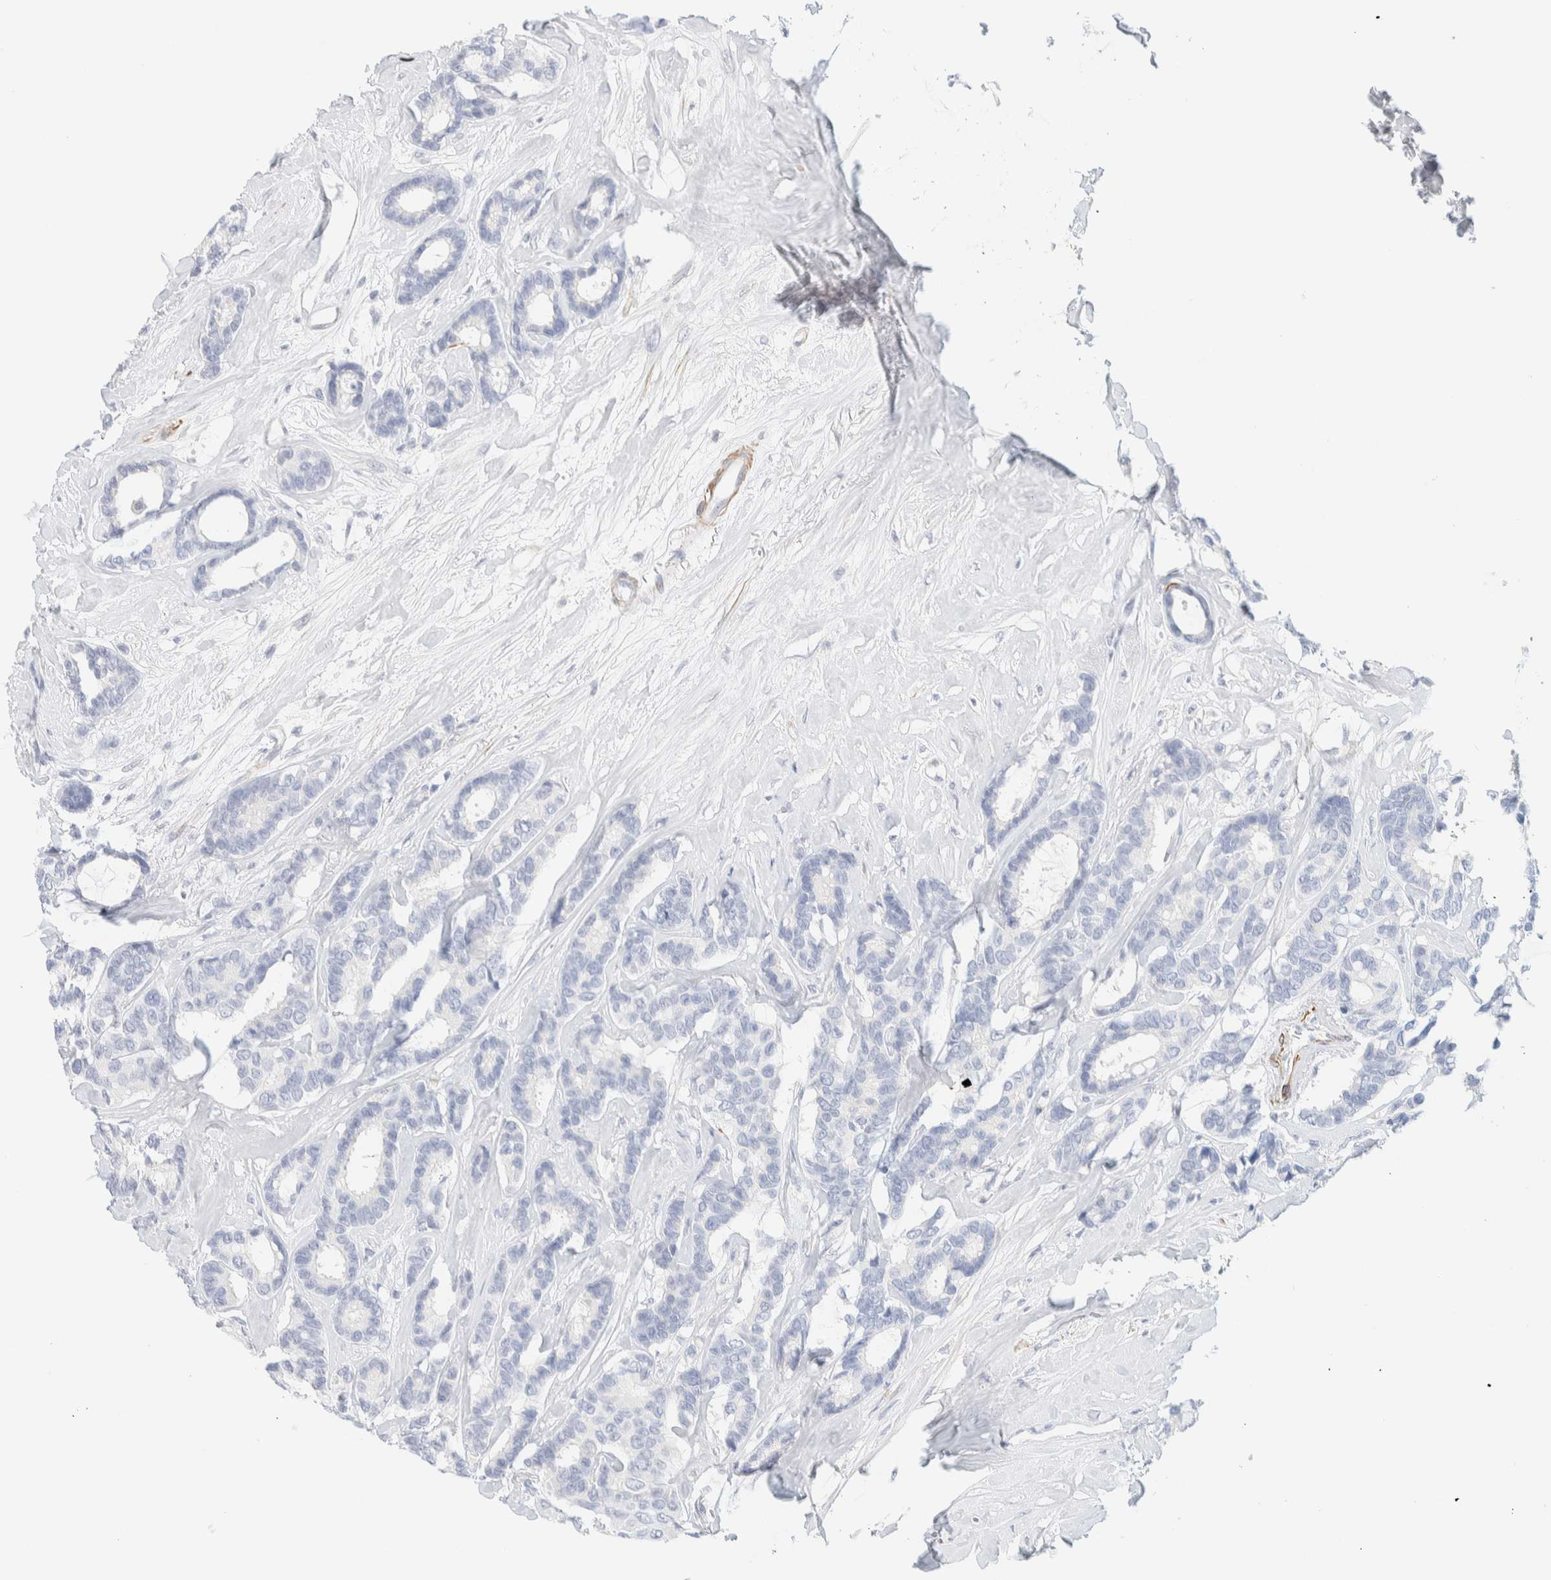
{"staining": {"intensity": "negative", "quantity": "none", "location": "none"}, "tissue": "breast cancer", "cell_type": "Tumor cells", "image_type": "cancer", "snomed": [{"axis": "morphology", "description": "Duct carcinoma"}, {"axis": "topography", "description": "Breast"}], "caption": "There is no significant staining in tumor cells of infiltrating ductal carcinoma (breast).", "gene": "AFMID", "patient": {"sex": "female", "age": 87}}